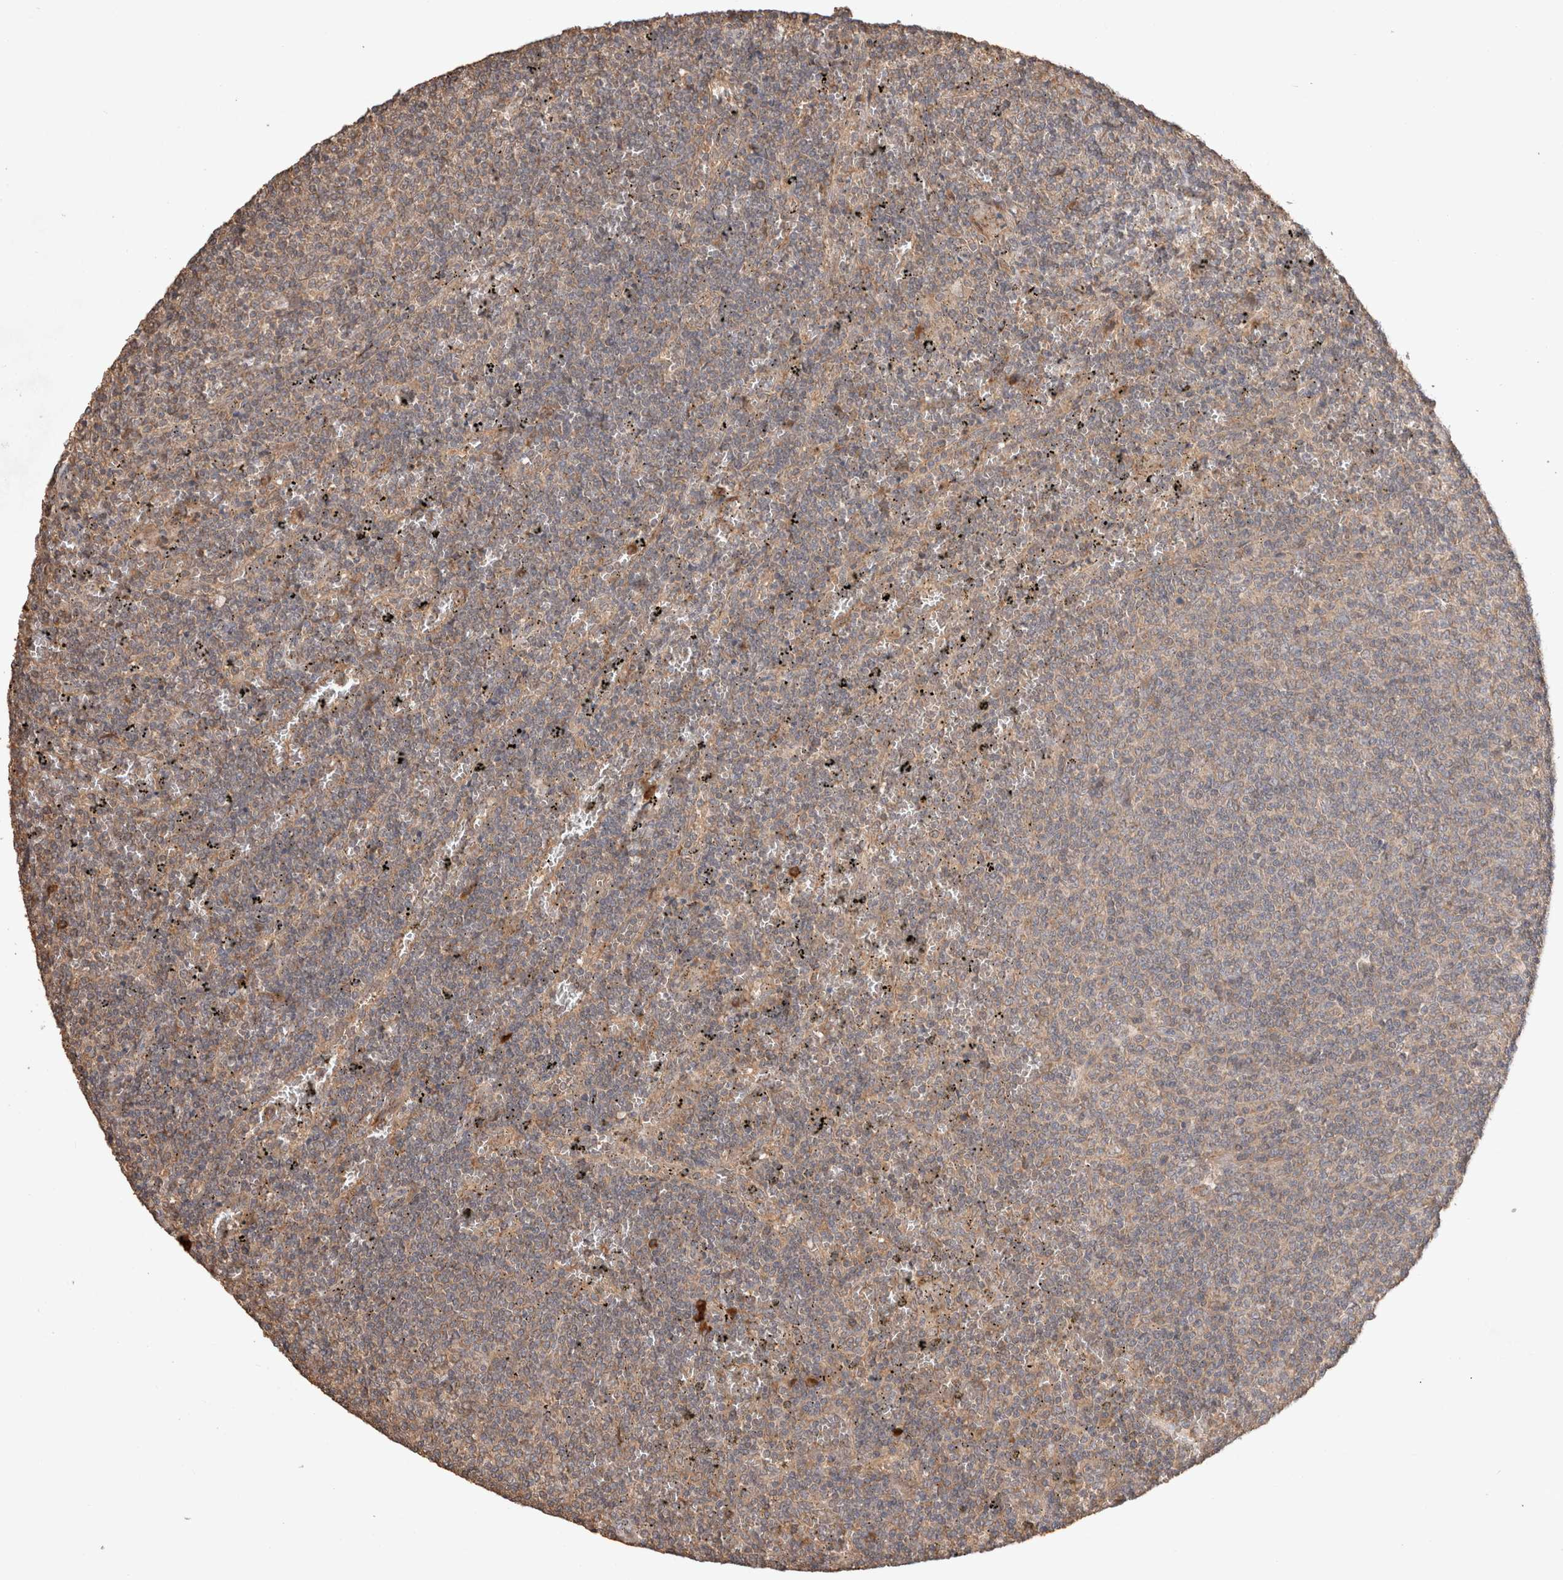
{"staining": {"intensity": "weak", "quantity": "25%-75%", "location": "cytoplasmic/membranous"}, "tissue": "lymphoma", "cell_type": "Tumor cells", "image_type": "cancer", "snomed": [{"axis": "morphology", "description": "Malignant lymphoma, non-Hodgkin's type, Low grade"}, {"axis": "topography", "description": "Spleen"}], "caption": "IHC (DAB (3,3'-diaminobenzidine)) staining of human lymphoma displays weak cytoplasmic/membranous protein staining in approximately 25%-75% of tumor cells. (brown staining indicates protein expression, while blue staining denotes nuclei).", "gene": "HROB", "patient": {"sex": "female", "age": 50}}